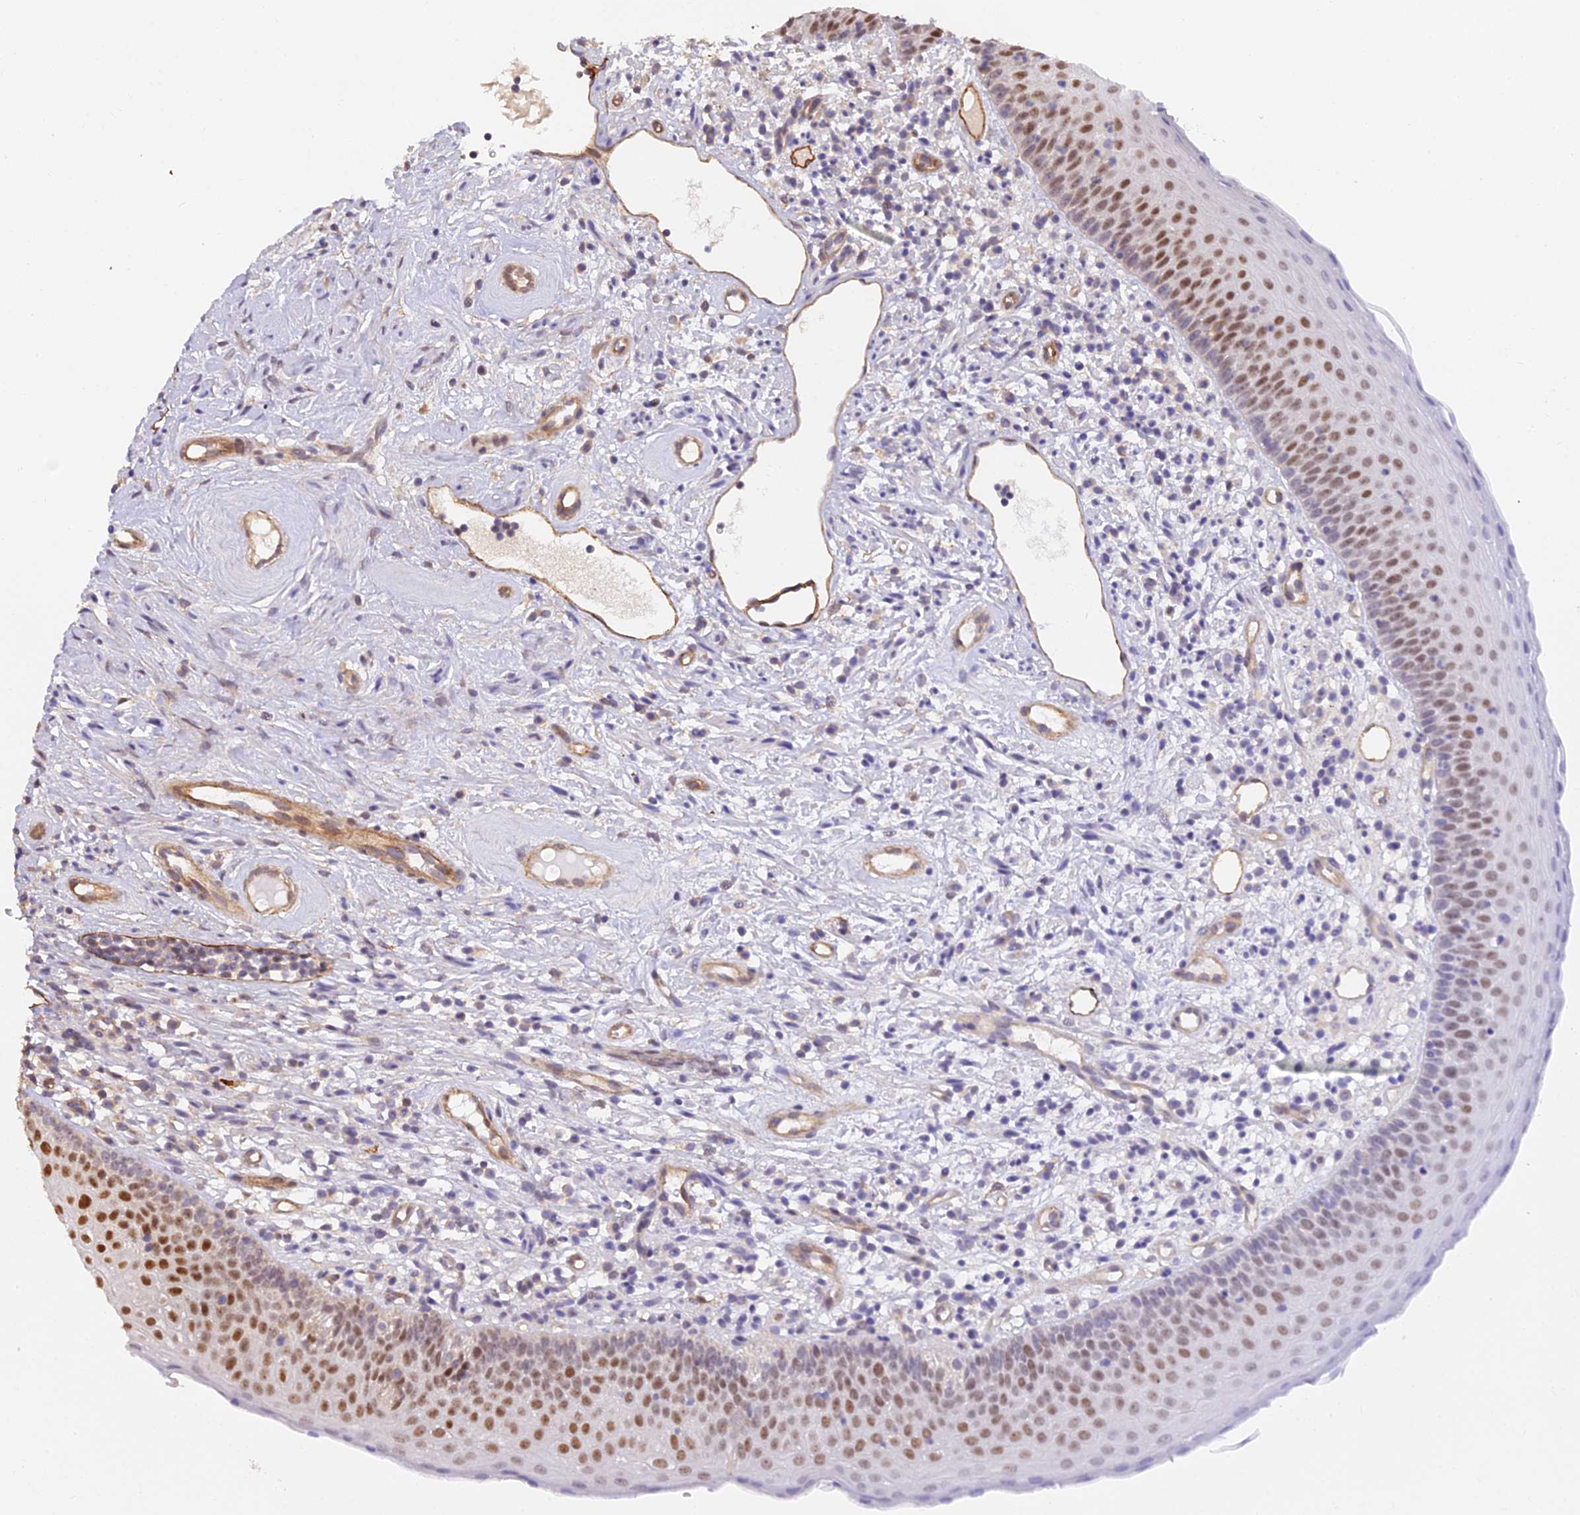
{"staining": {"intensity": "moderate", "quantity": "25%-75%", "location": "nuclear"}, "tissue": "oral mucosa", "cell_type": "Squamous epithelial cells", "image_type": "normal", "snomed": [{"axis": "morphology", "description": "Normal tissue, NOS"}, {"axis": "topography", "description": "Oral tissue"}], "caption": "Immunohistochemical staining of normal oral mucosa exhibits 25%-75% levels of moderate nuclear protein positivity in about 25%-75% of squamous epithelial cells.", "gene": "TCEA3", "patient": {"sex": "male", "age": 46}}